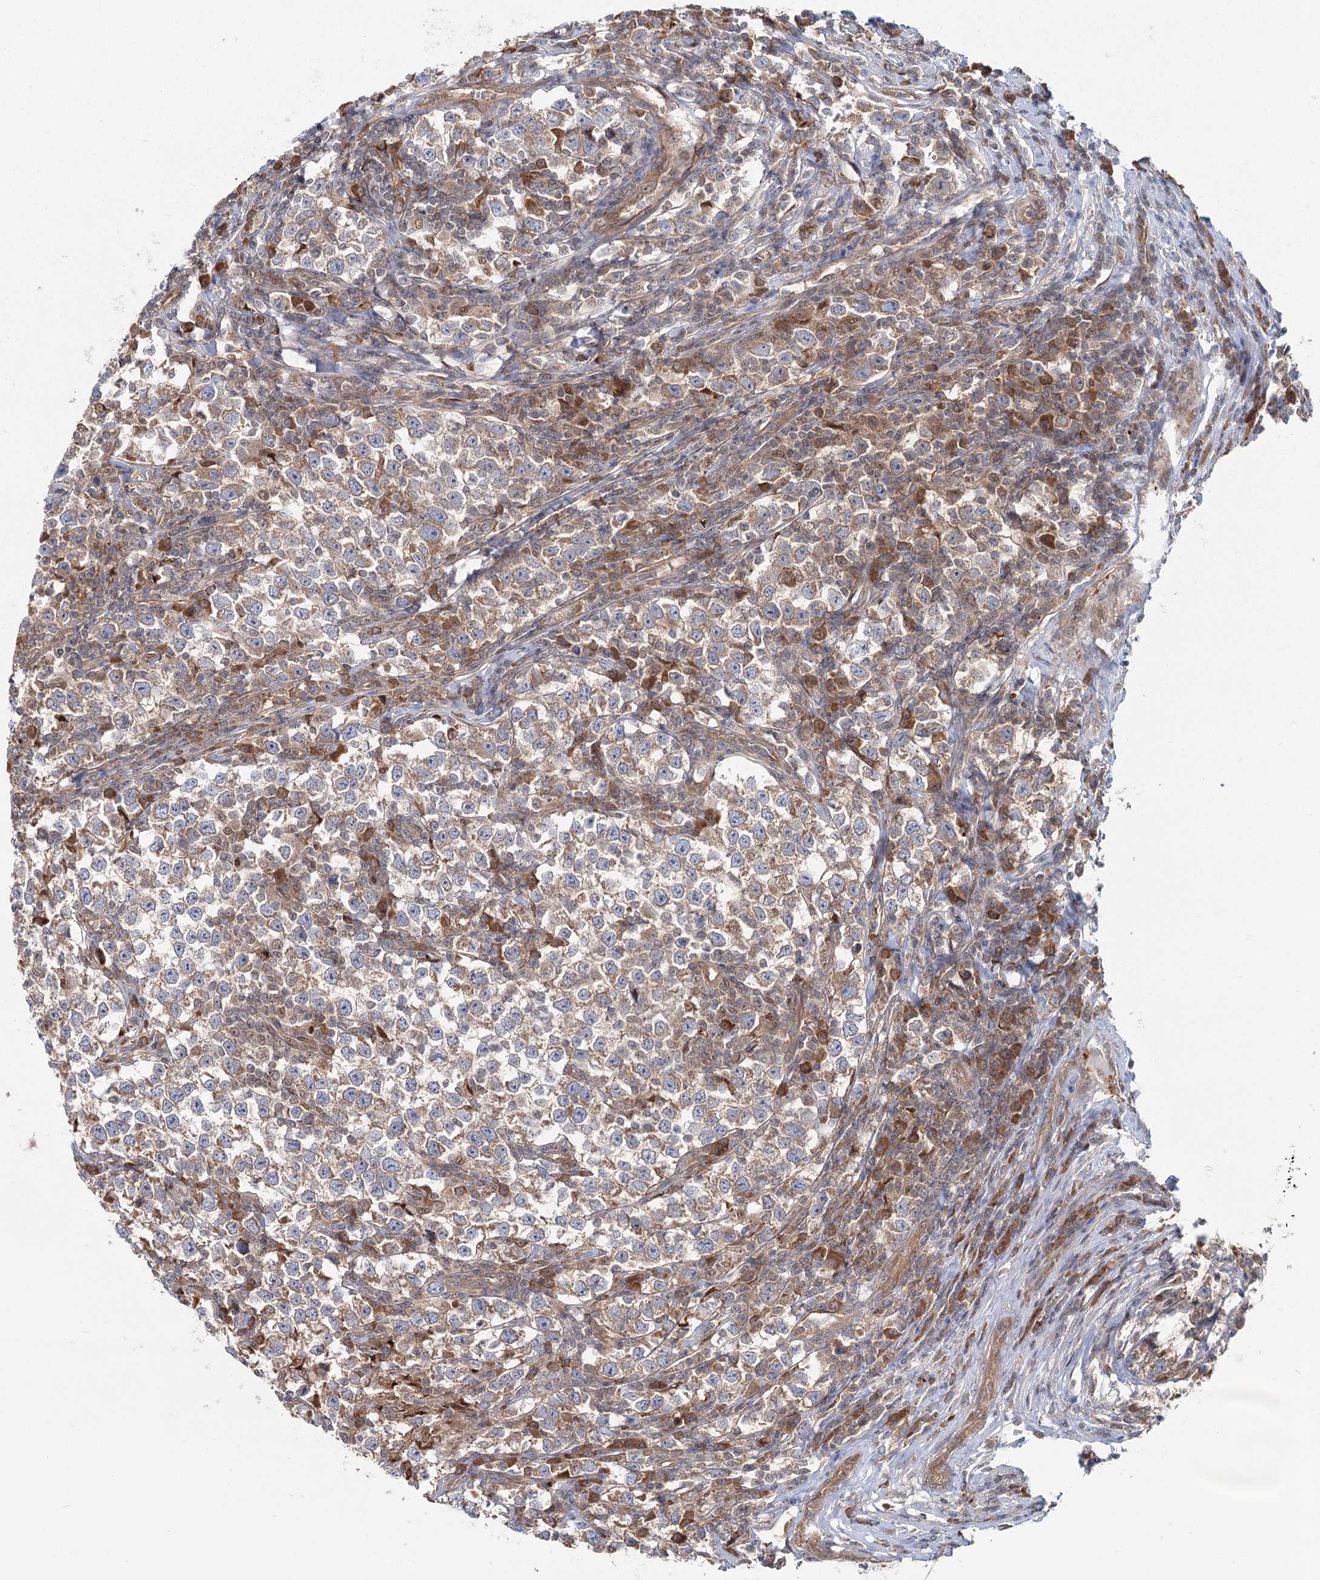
{"staining": {"intensity": "weak", "quantity": ">75%", "location": "cytoplasmic/membranous"}, "tissue": "testis cancer", "cell_type": "Tumor cells", "image_type": "cancer", "snomed": [{"axis": "morphology", "description": "Normal tissue, NOS"}, {"axis": "morphology", "description": "Seminoma, NOS"}, {"axis": "topography", "description": "Testis"}], "caption": "Weak cytoplasmic/membranous positivity for a protein is appreciated in about >75% of tumor cells of testis cancer using immunohistochemistry.", "gene": "THNSL1", "patient": {"sex": "male", "age": 43}}